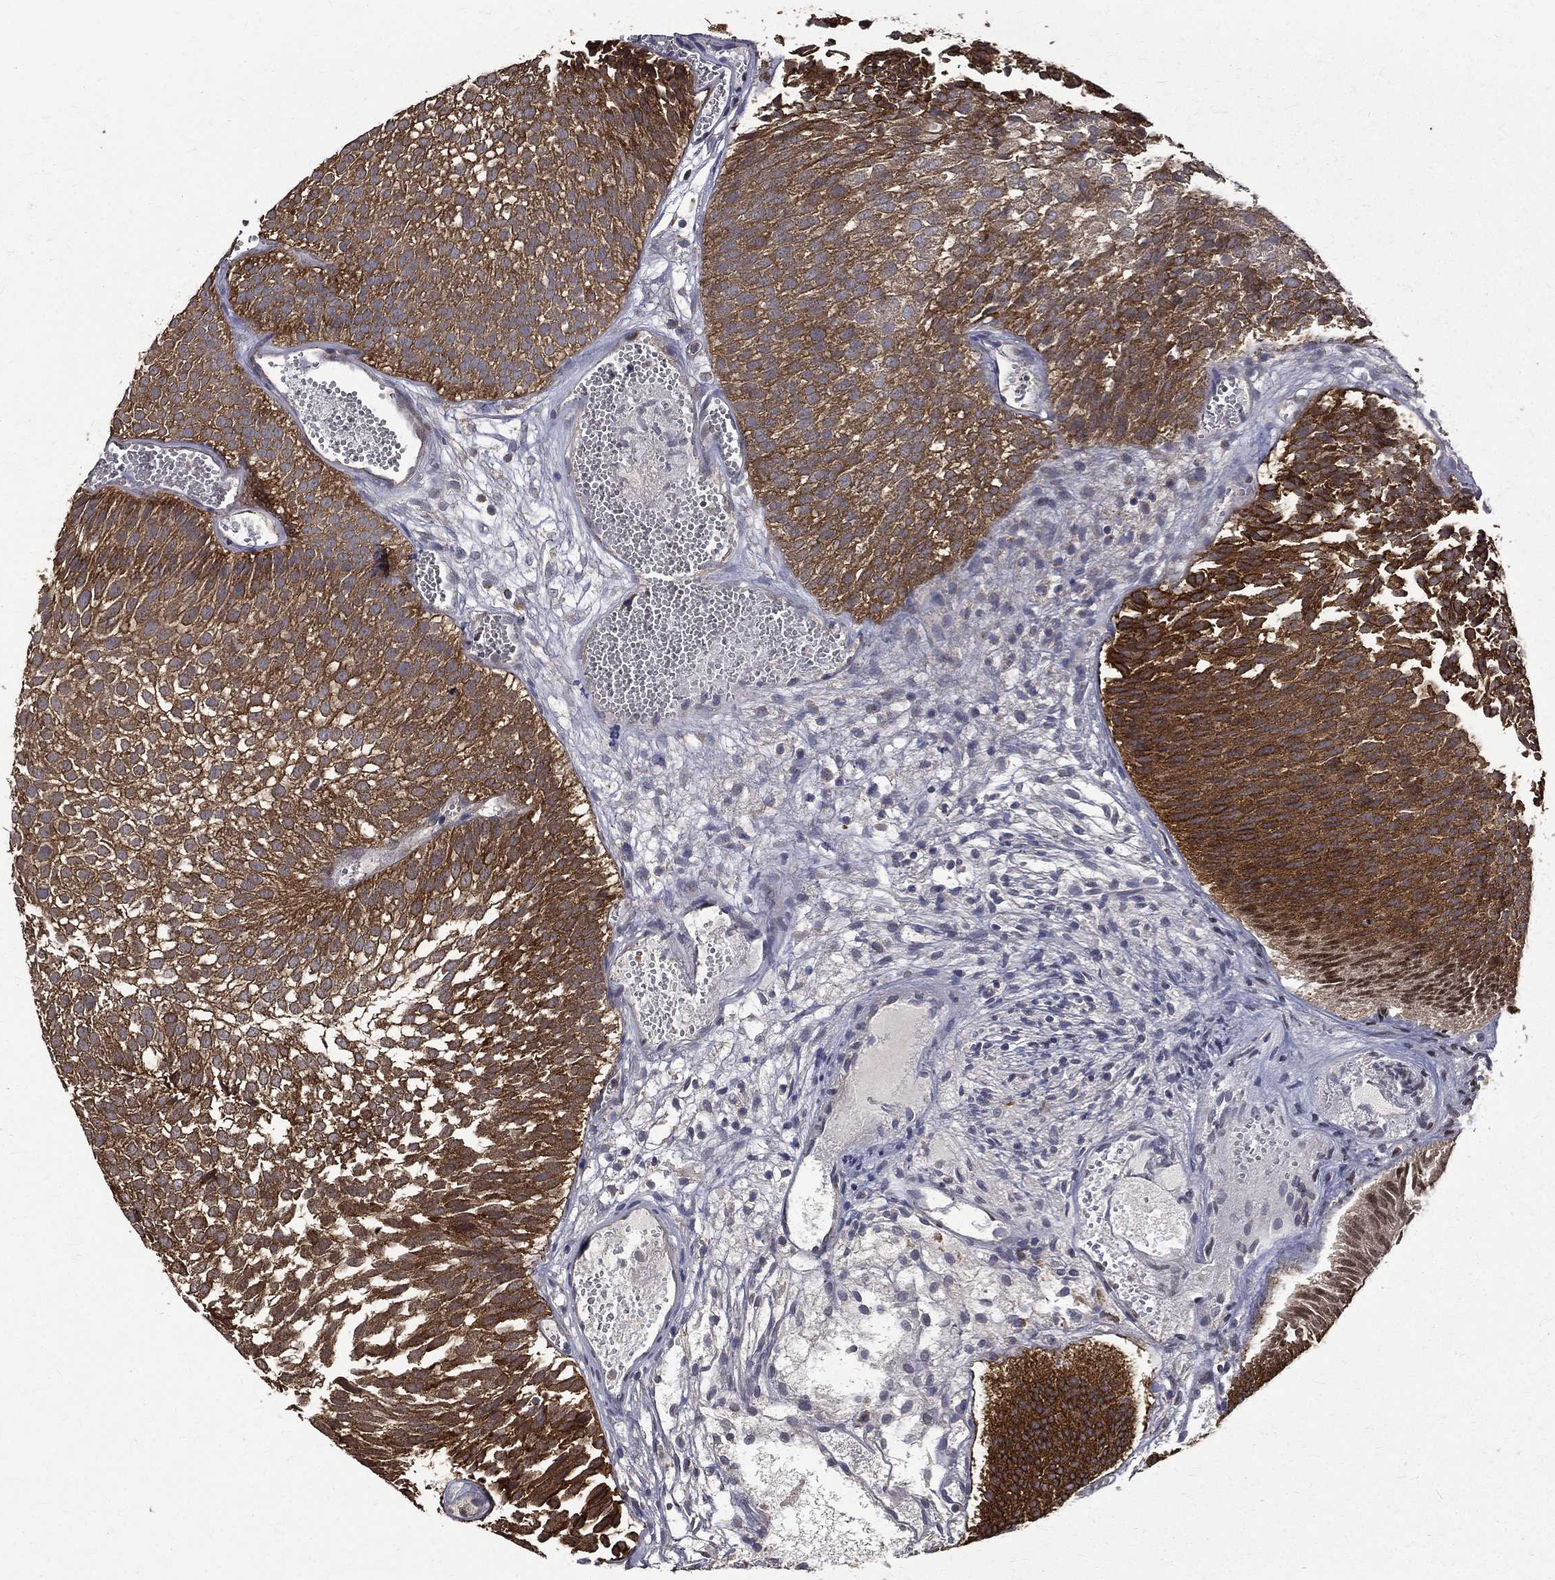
{"staining": {"intensity": "strong", "quantity": ">75%", "location": "cytoplasmic/membranous"}, "tissue": "urothelial cancer", "cell_type": "Tumor cells", "image_type": "cancer", "snomed": [{"axis": "morphology", "description": "Urothelial carcinoma, Low grade"}, {"axis": "topography", "description": "Urinary bladder"}], "caption": "A high amount of strong cytoplasmic/membranous expression is identified in about >75% of tumor cells in urothelial carcinoma (low-grade) tissue. The protein is shown in brown color, while the nuclei are stained blue.", "gene": "RPGR", "patient": {"sex": "male", "age": 52}}